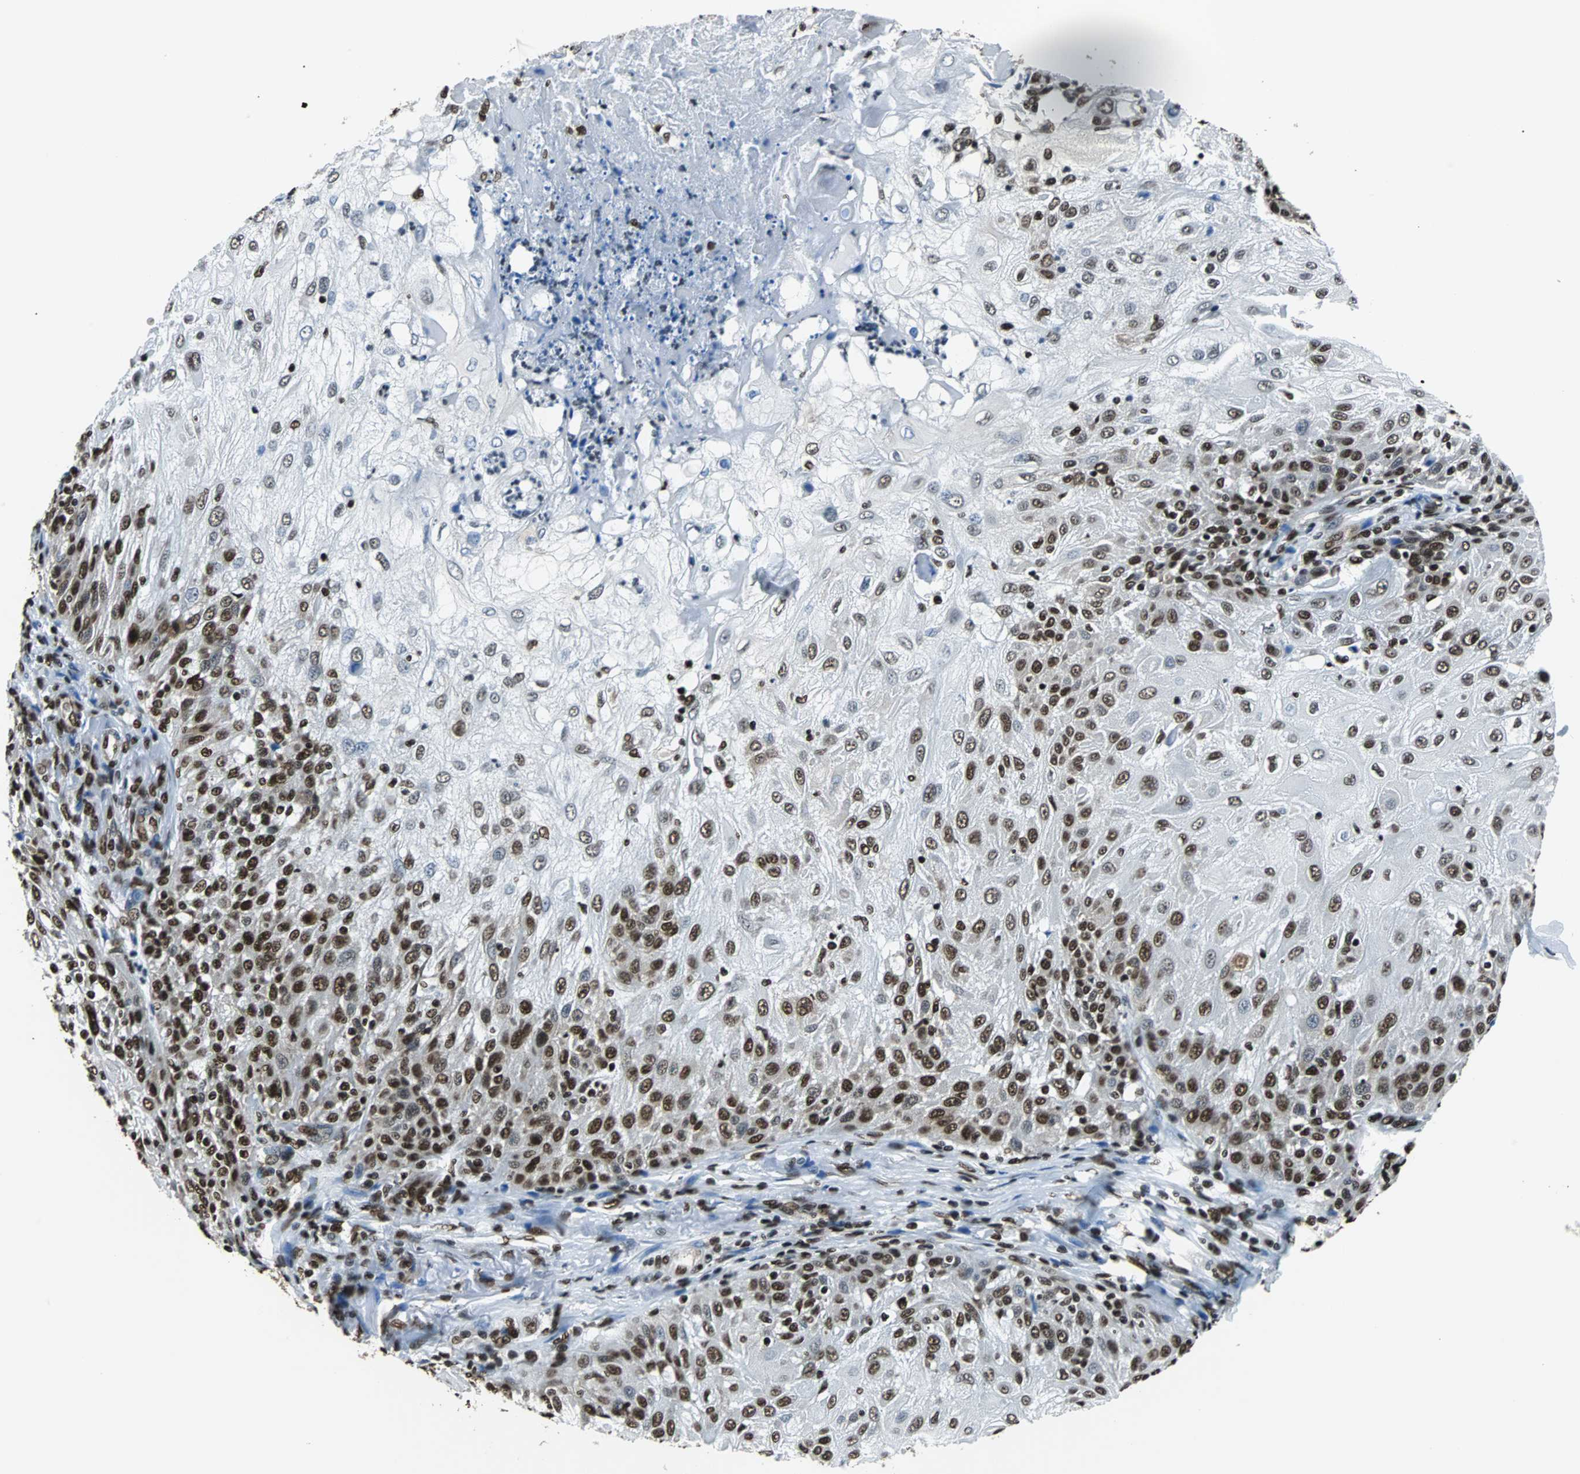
{"staining": {"intensity": "strong", "quantity": ">75%", "location": "nuclear"}, "tissue": "skin cancer", "cell_type": "Tumor cells", "image_type": "cancer", "snomed": [{"axis": "morphology", "description": "Normal tissue, NOS"}, {"axis": "morphology", "description": "Squamous cell carcinoma, NOS"}, {"axis": "topography", "description": "Skin"}], "caption": "Immunohistochemical staining of squamous cell carcinoma (skin) displays high levels of strong nuclear protein staining in about >75% of tumor cells.", "gene": "FUBP1", "patient": {"sex": "female", "age": 83}}